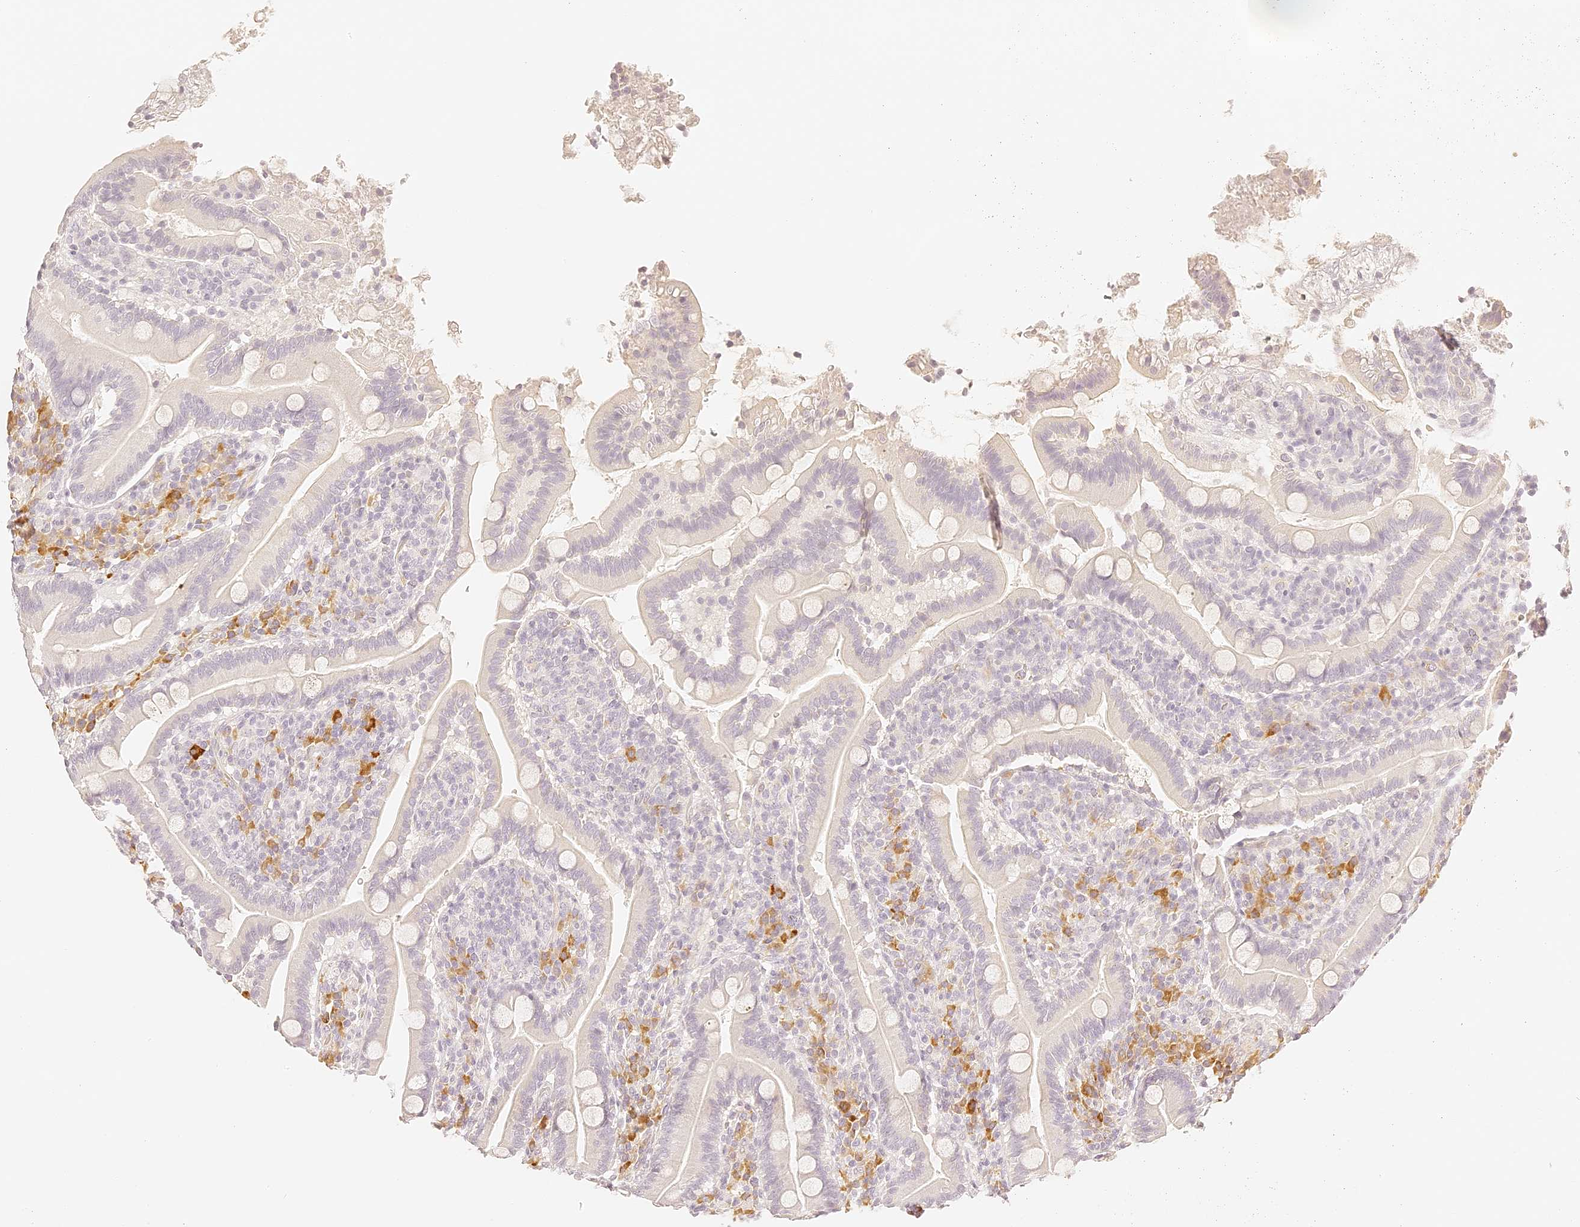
{"staining": {"intensity": "negative", "quantity": "none", "location": "none"}, "tissue": "duodenum", "cell_type": "Glandular cells", "image_type": "normal", "snomed": [{"axis": "morphology", "description": "Normal tissue, NOS"}, {"axis": "topography", "description": "Duodenum"}], "caption": "Human duodenum stained for a protein using immunohistochemistry (IHC) shows no positivity in glandular cells.", "gene": "TRIM45", "patient": {"sex": "male", "age": 35}}